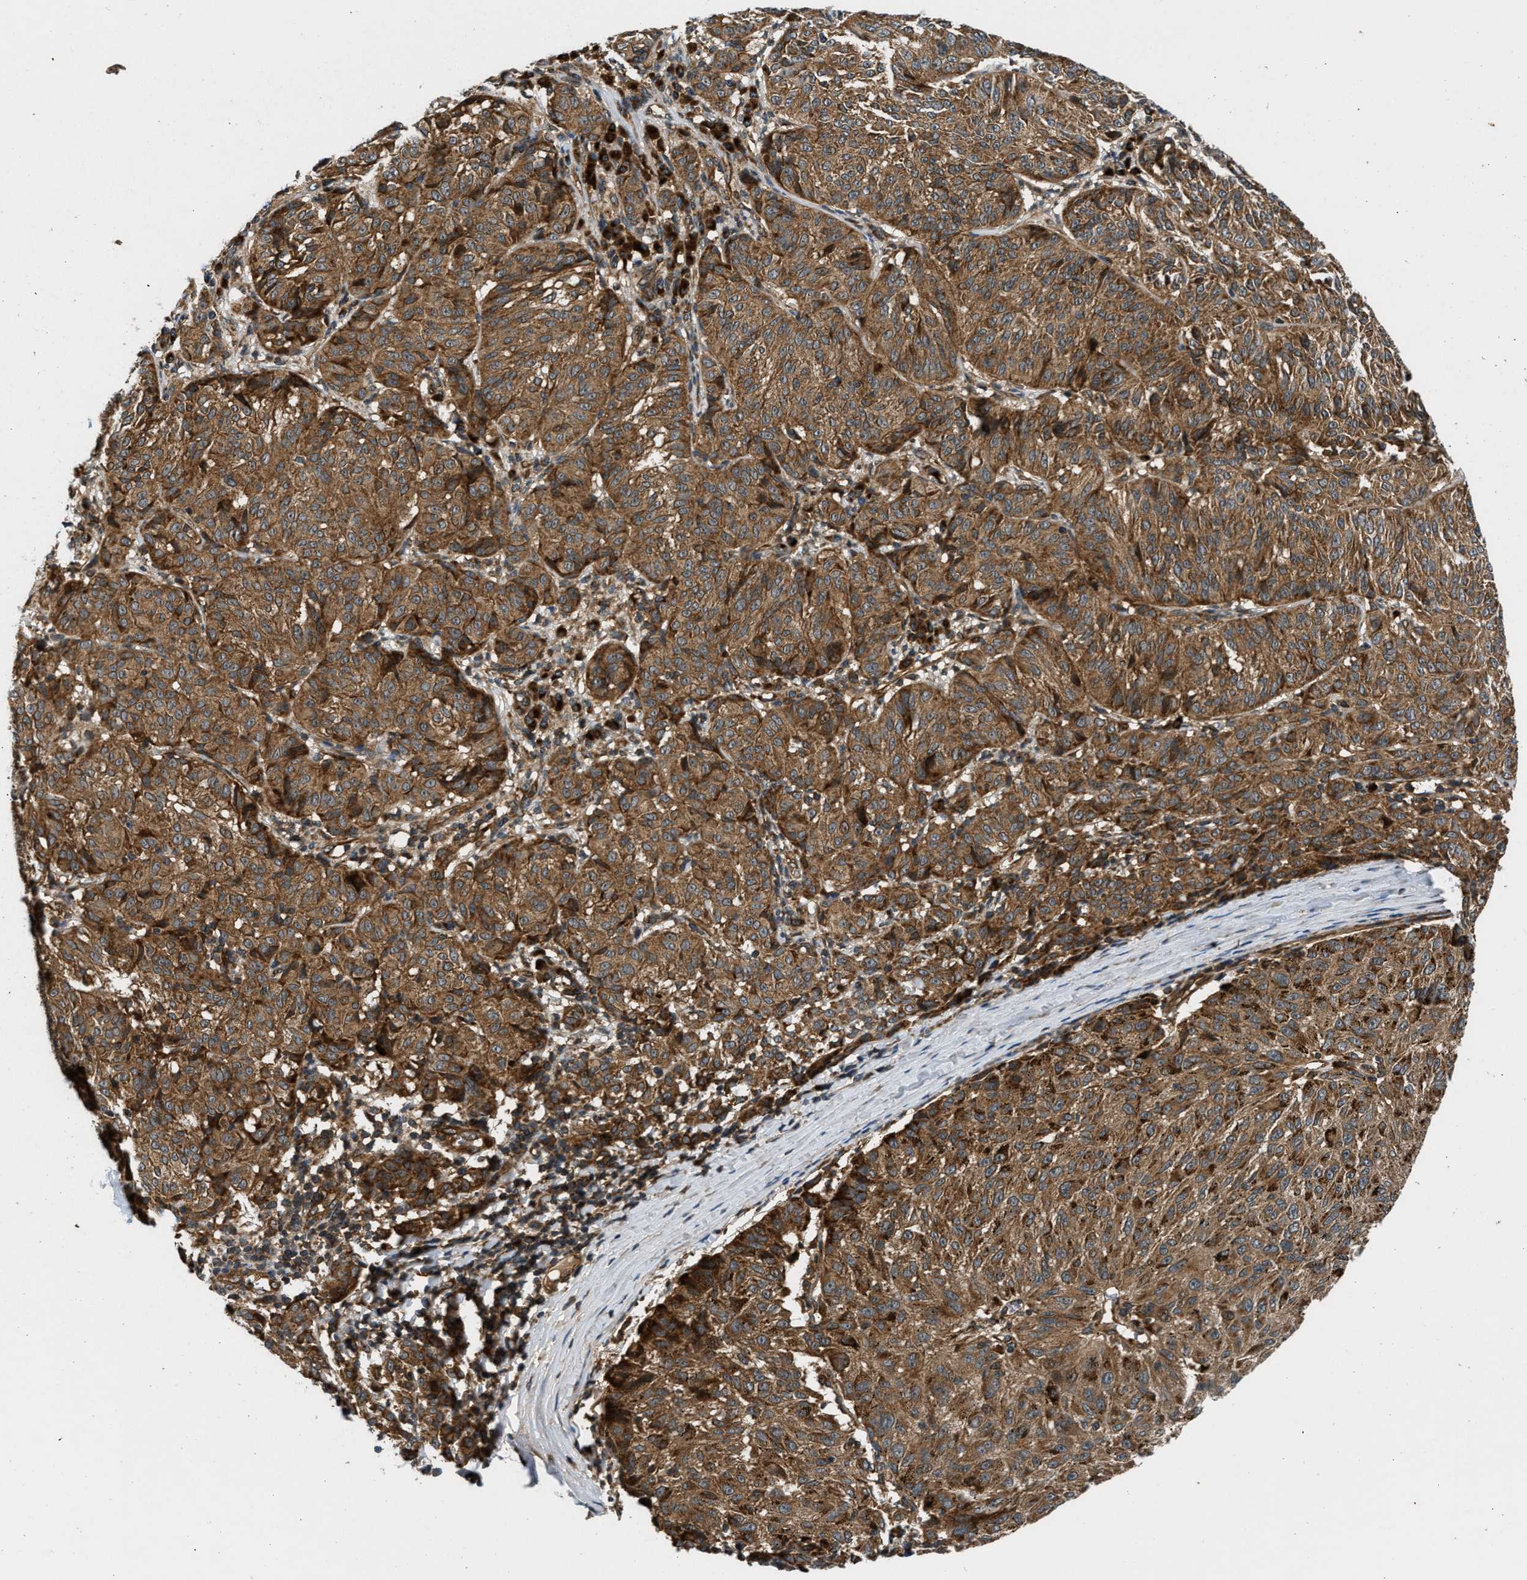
{"staining": {"intensity": "moderate", "quantity": ">75%", "location": "cytoplasmic/membranous"}, "tissue": "melanoma", "cell_type": "Tumor cells", "image_type": "cancer", "snomed": [{"axis": "morphology", "description": "Malignant melanoma, NOS"}, {"axis": "topography", "description": "Skin"}], "caption": "A high-resolution micrograph shows immunohistochemistry (IHC) staining of malignant melanoma, which reveals moderate cytoplasmic/membranous positivity in approximately >75% of tumor cells. (DAB IHC, brown staining for protein, blue staining for nuclei).", "gene": "PNPLA8", "patient": {"sex": "female", "age": 72}}